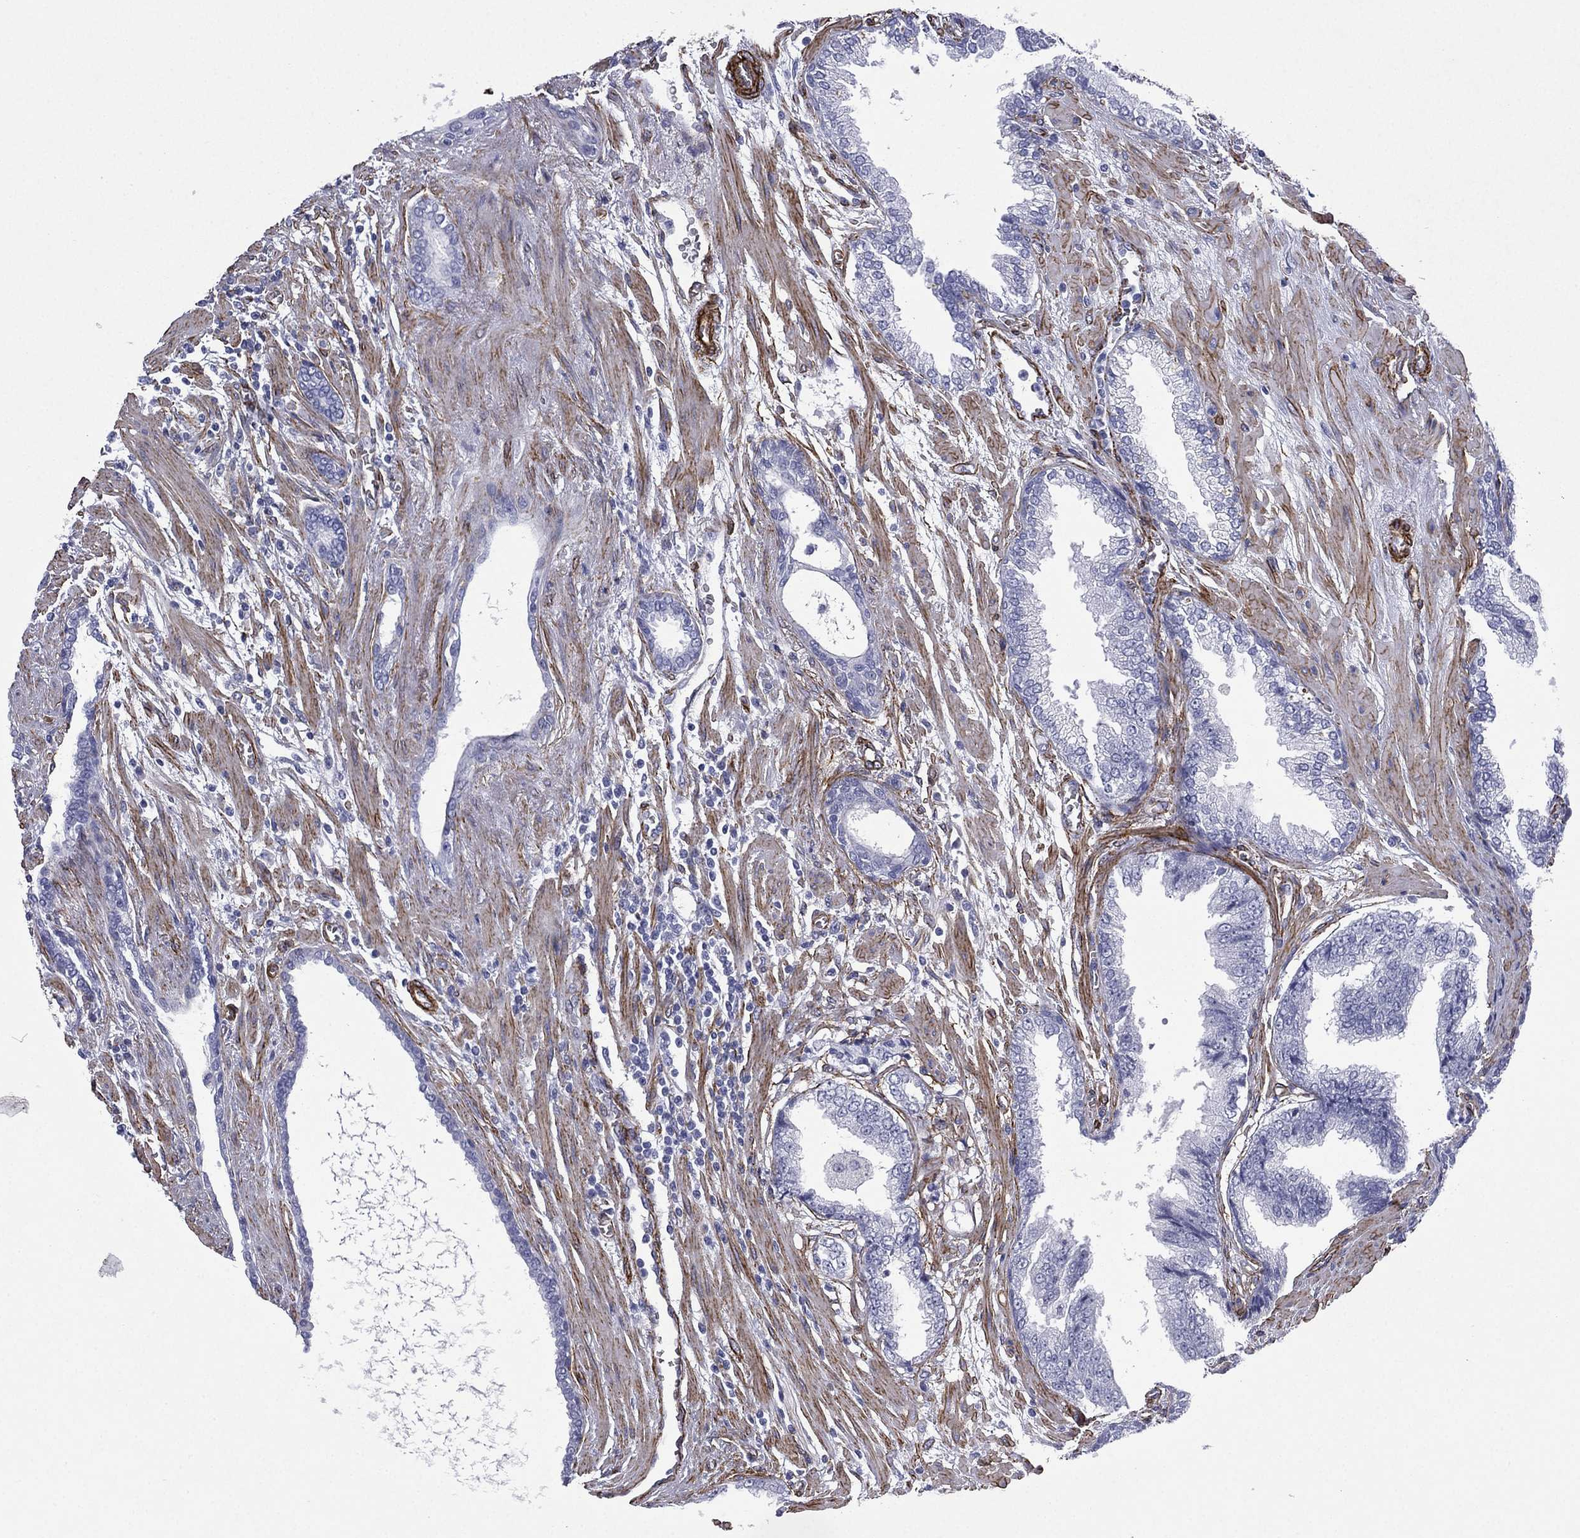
{"staining": {"intensity": "negative", "quantity": "none", "location": "none"}, "tissue": "prostate cancer", "cell_type": "Tumor cells", "image_type": "cancer", "snomed": [{"axis": "morphology", "description": "Adenocarcinoma, Low grade"}, {"axis": "topography", "description": "Prostate"}], "caption": "DAB immunohistochemical staining of human prostate cancer (adenocarcinoma (low-grade)) displays no significant staining in tumor cells. (IHC, brightfield microscopy, high magnification).", "gene": "CAVIN3", "patient": {"sex": "male", "age": 69}}